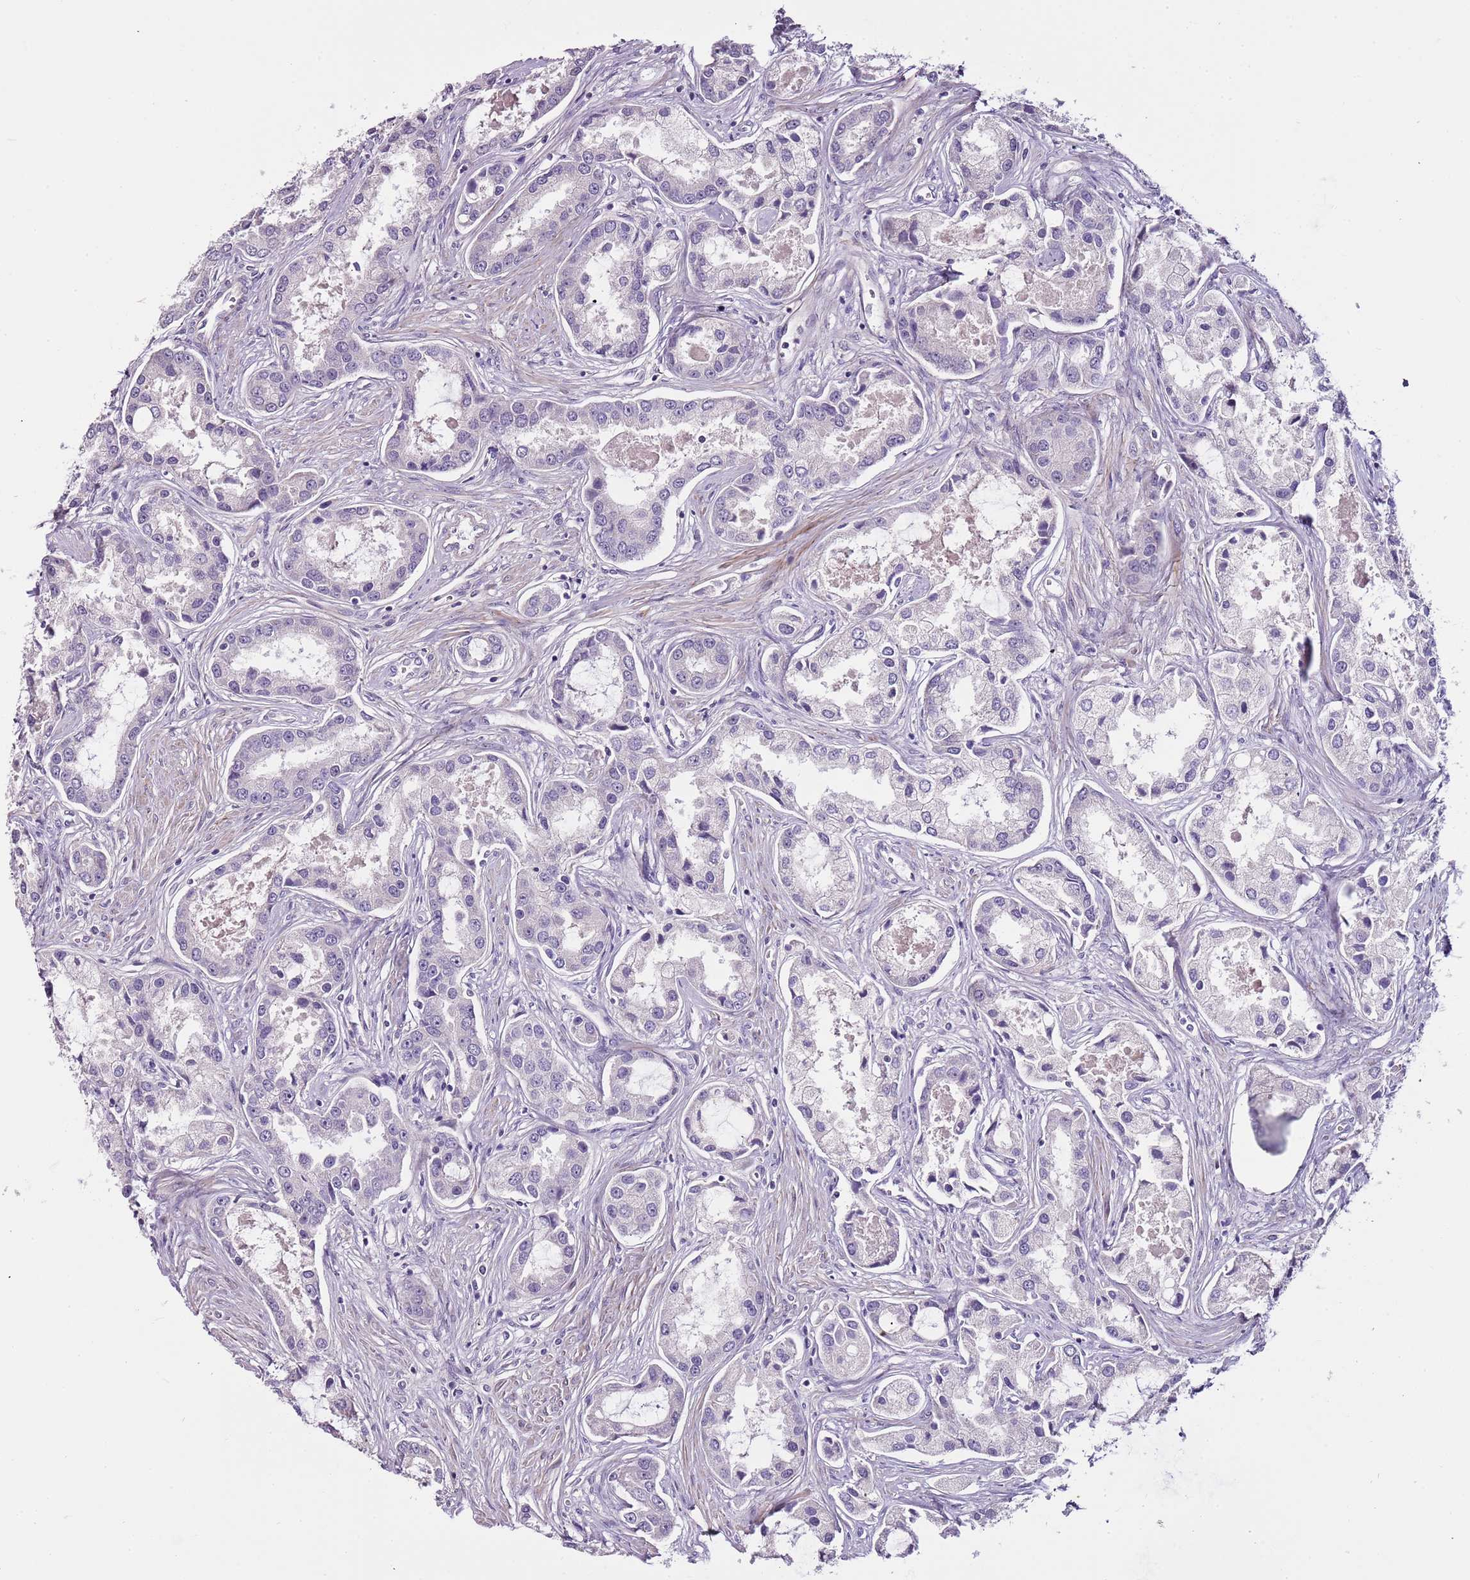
{"staining": {"intensity": "negative", "quantity": "none", "location": "none"}, "tissue": "prostate cancer", "cell_type": "Tumor cells", "image_type": "cancer", "snomed": [{"axis": "morphology", "description": "Adenocarcinoma, Low grade"}, {"axis": "topography", "description": "Prostate"}], "caption": "Immunohistochemical staining of human prostate cancer (adenocarcinoma (low-grade)) shows no significant staining in tumor cells. (DAB immunohistochemistry, high magnification).", "gene": "NKX2-3", "patient": {"sex": "male", "age": 68}}